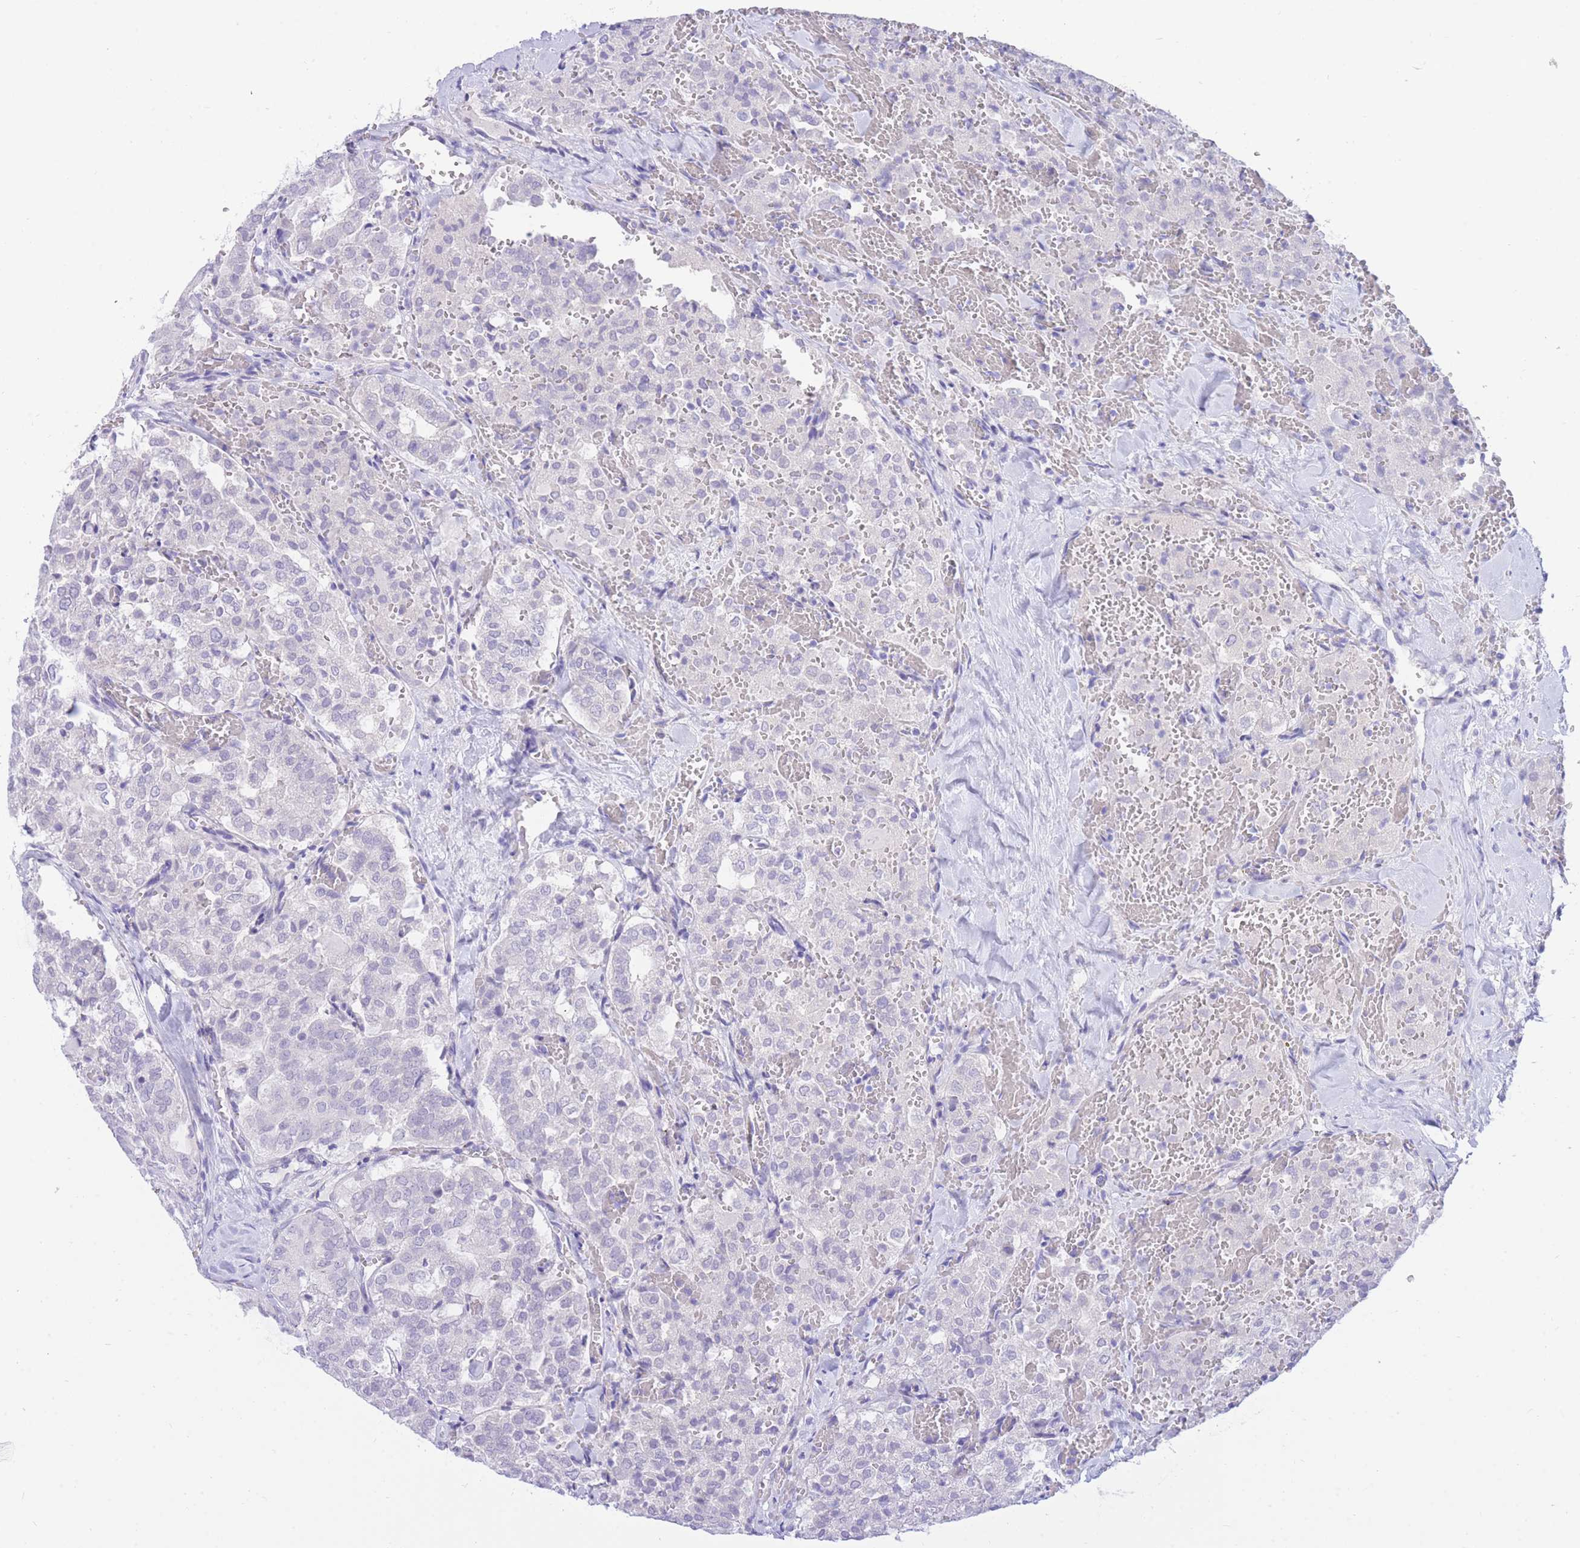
{"staining": {"intensity": "negative", "quantity": "none", "location": "none"}, "tissue": "thyroid cancer", "cell_type": "Tumor cells", "image_type": "cancer", "snomed": [{"axis": "morphology", "description": "Follicular adenoma carcinoma, NOS"}, {"axis": "topography", "description": "Thyroid gland"}], "caption": "A high-resolution photomicrograph shows IHC staining of thyroid cancer (follicular adenoma carcinoma), which exhibits no significant positivity in tumor cells.", "gene": "SSUH2", "patient": {"sex": "male", "age": 75}}